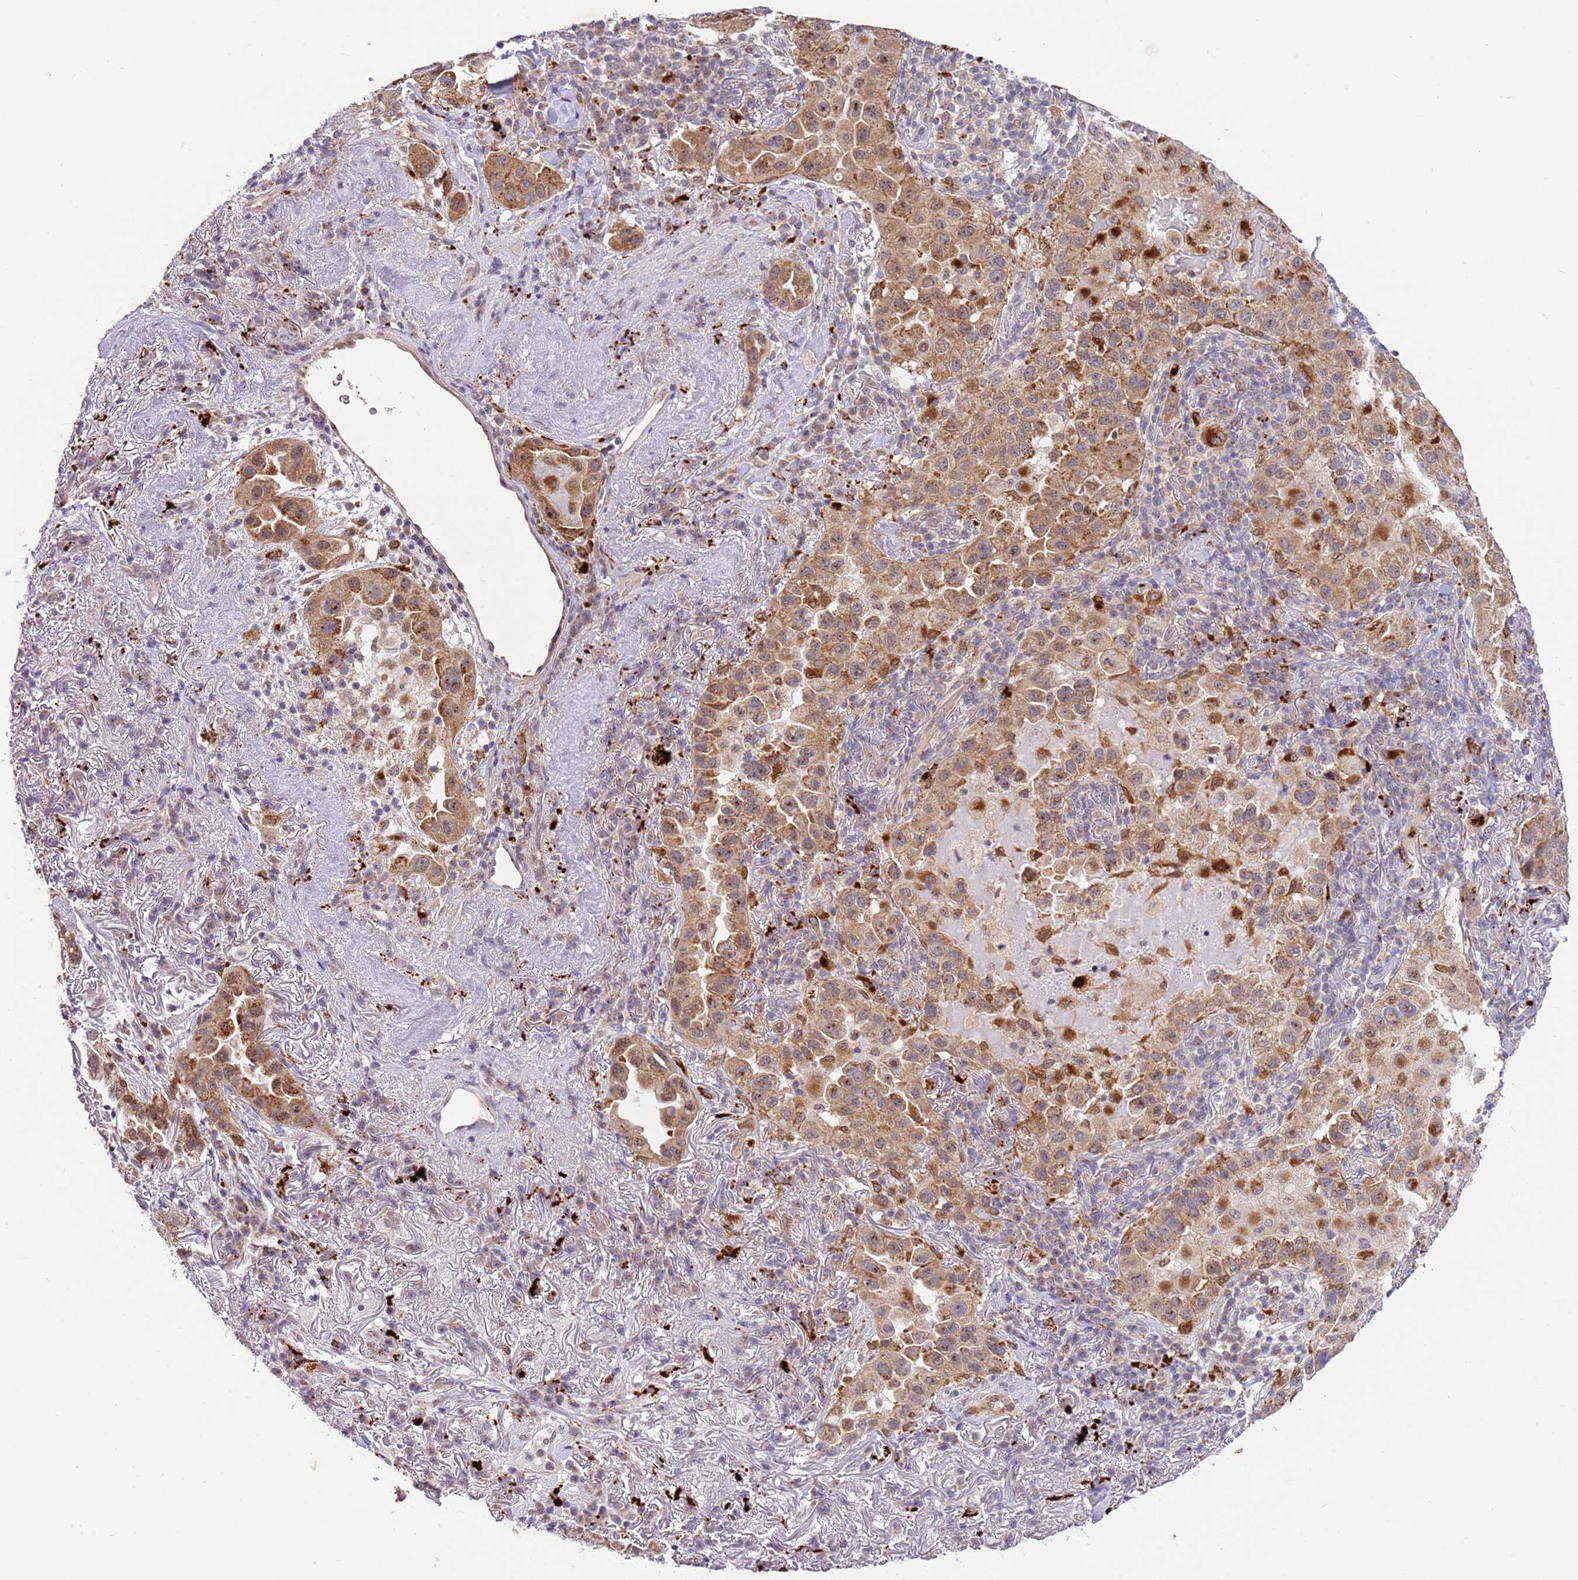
{"staining": {"intensity": "moderate", "quantity": ">75%", "location": "cytoplasmic/membranous,nuclear"}, "tissue": "lung cancer", "cell_type": "Tumor cells", "image_type": "cancer", "snomed": [{"axis": "morphology", "description": "Adenocarcinoma, NOS"}, {"axis": "topography", "description": "Lung"}], "caption": "The image exhibits a brown stain indicating the presence of a protein in the cytoplasmic/membranous and nuclear of tumor cells in lung cancer.", "gene": "TRIM27", "patient": {"sex": "female", "age": 69}}